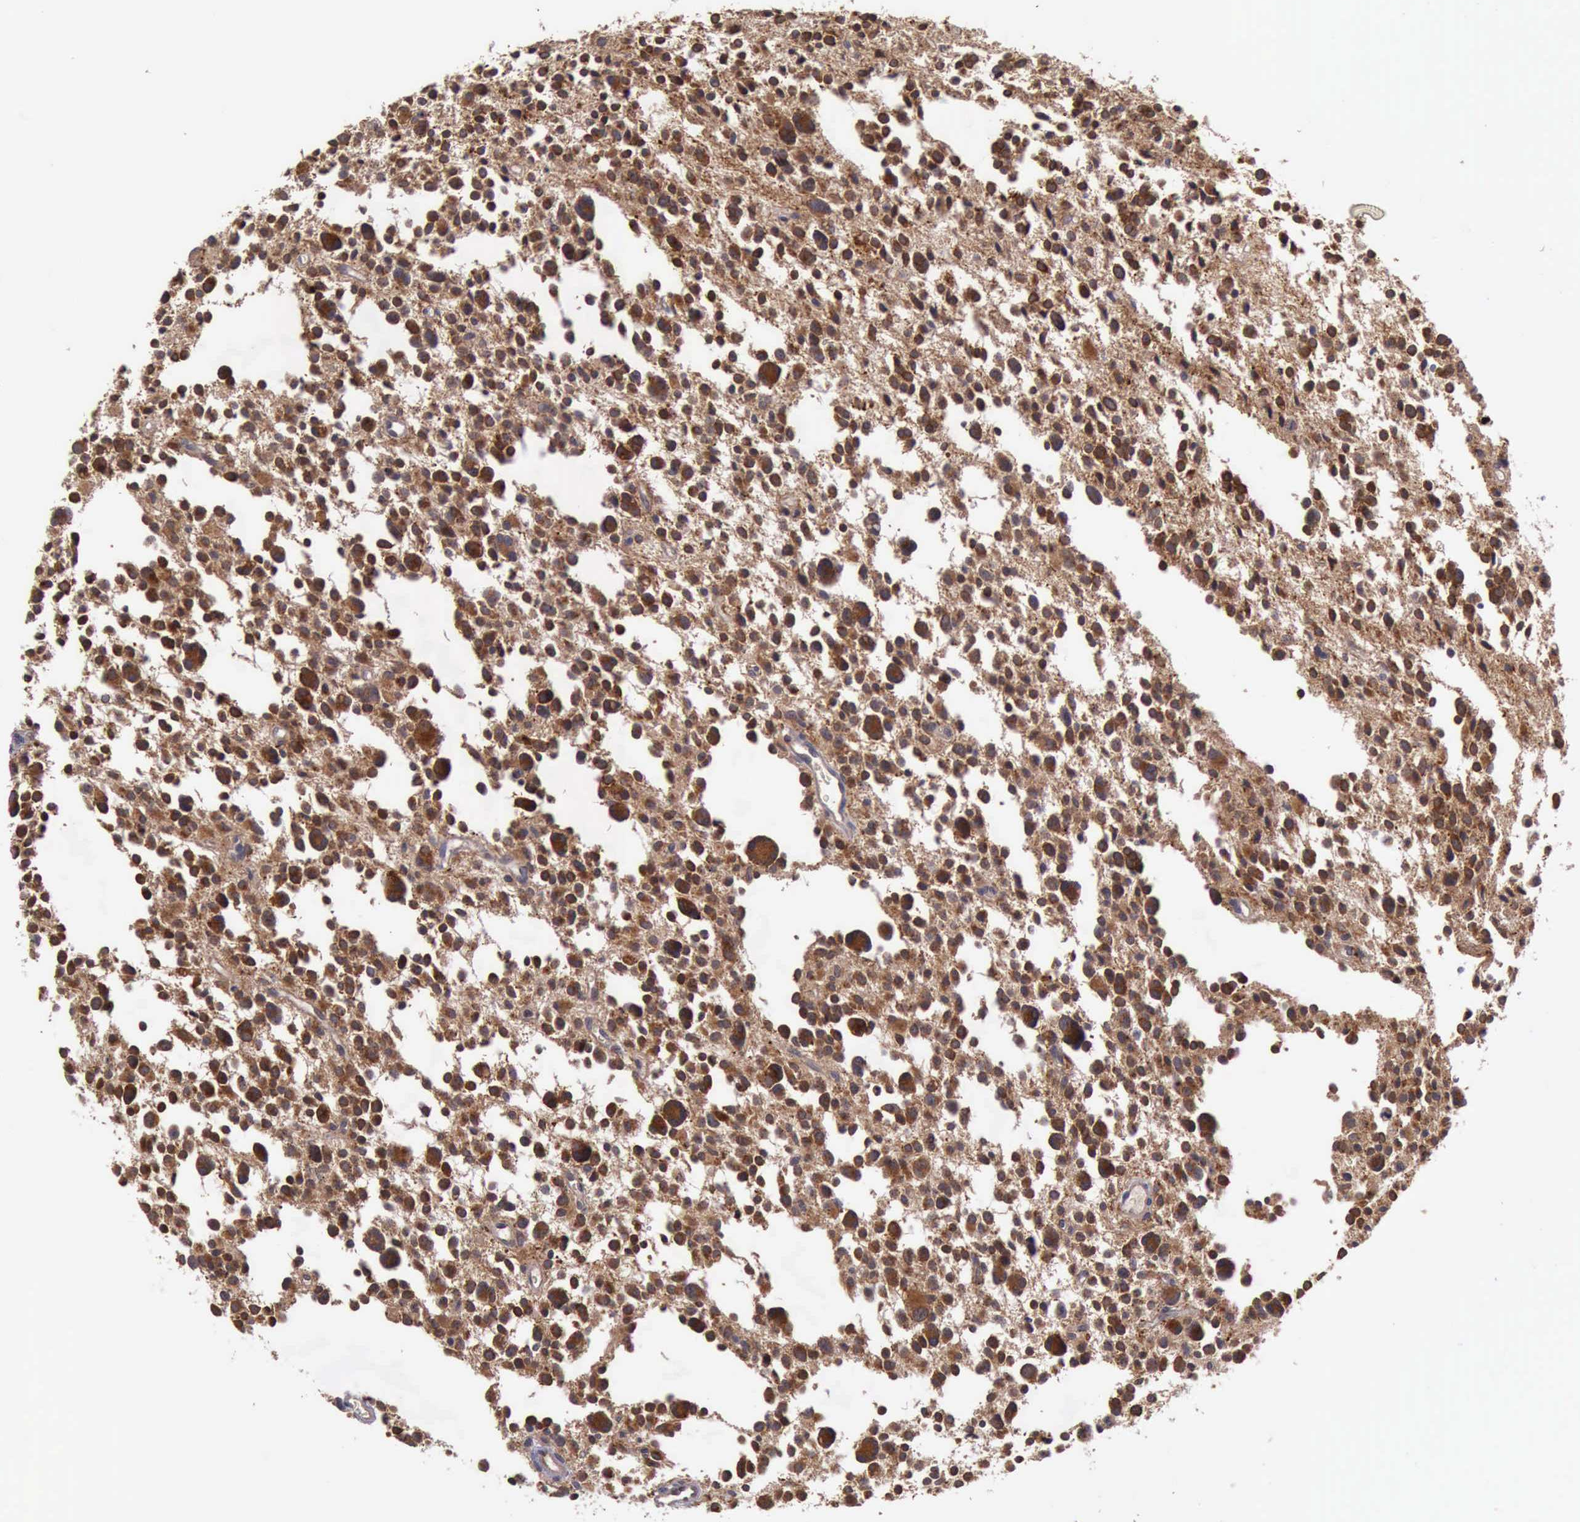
{"staining": {"intensity": "moderate", "quantity": ">75%", "location": "cytoplasmic/membranous"}, "tissue": "glioma", "cell_type": "Tumor cells", "image_type": "cancer", "snomed": [{"axis": "morphology", "description": "Glioma, malignant, Low grade"}, {"axis": "topography", "description": "Brain"}], "caption": "Approximately >75% of tumor cells in human malignant glioma (low-grade) show moderate cytoplasmic/membranous protein positivity as visualized by brown immunohistochemical staining.", "gene": "RAB39B", "patient": {"sex": "female", "age": 36}}